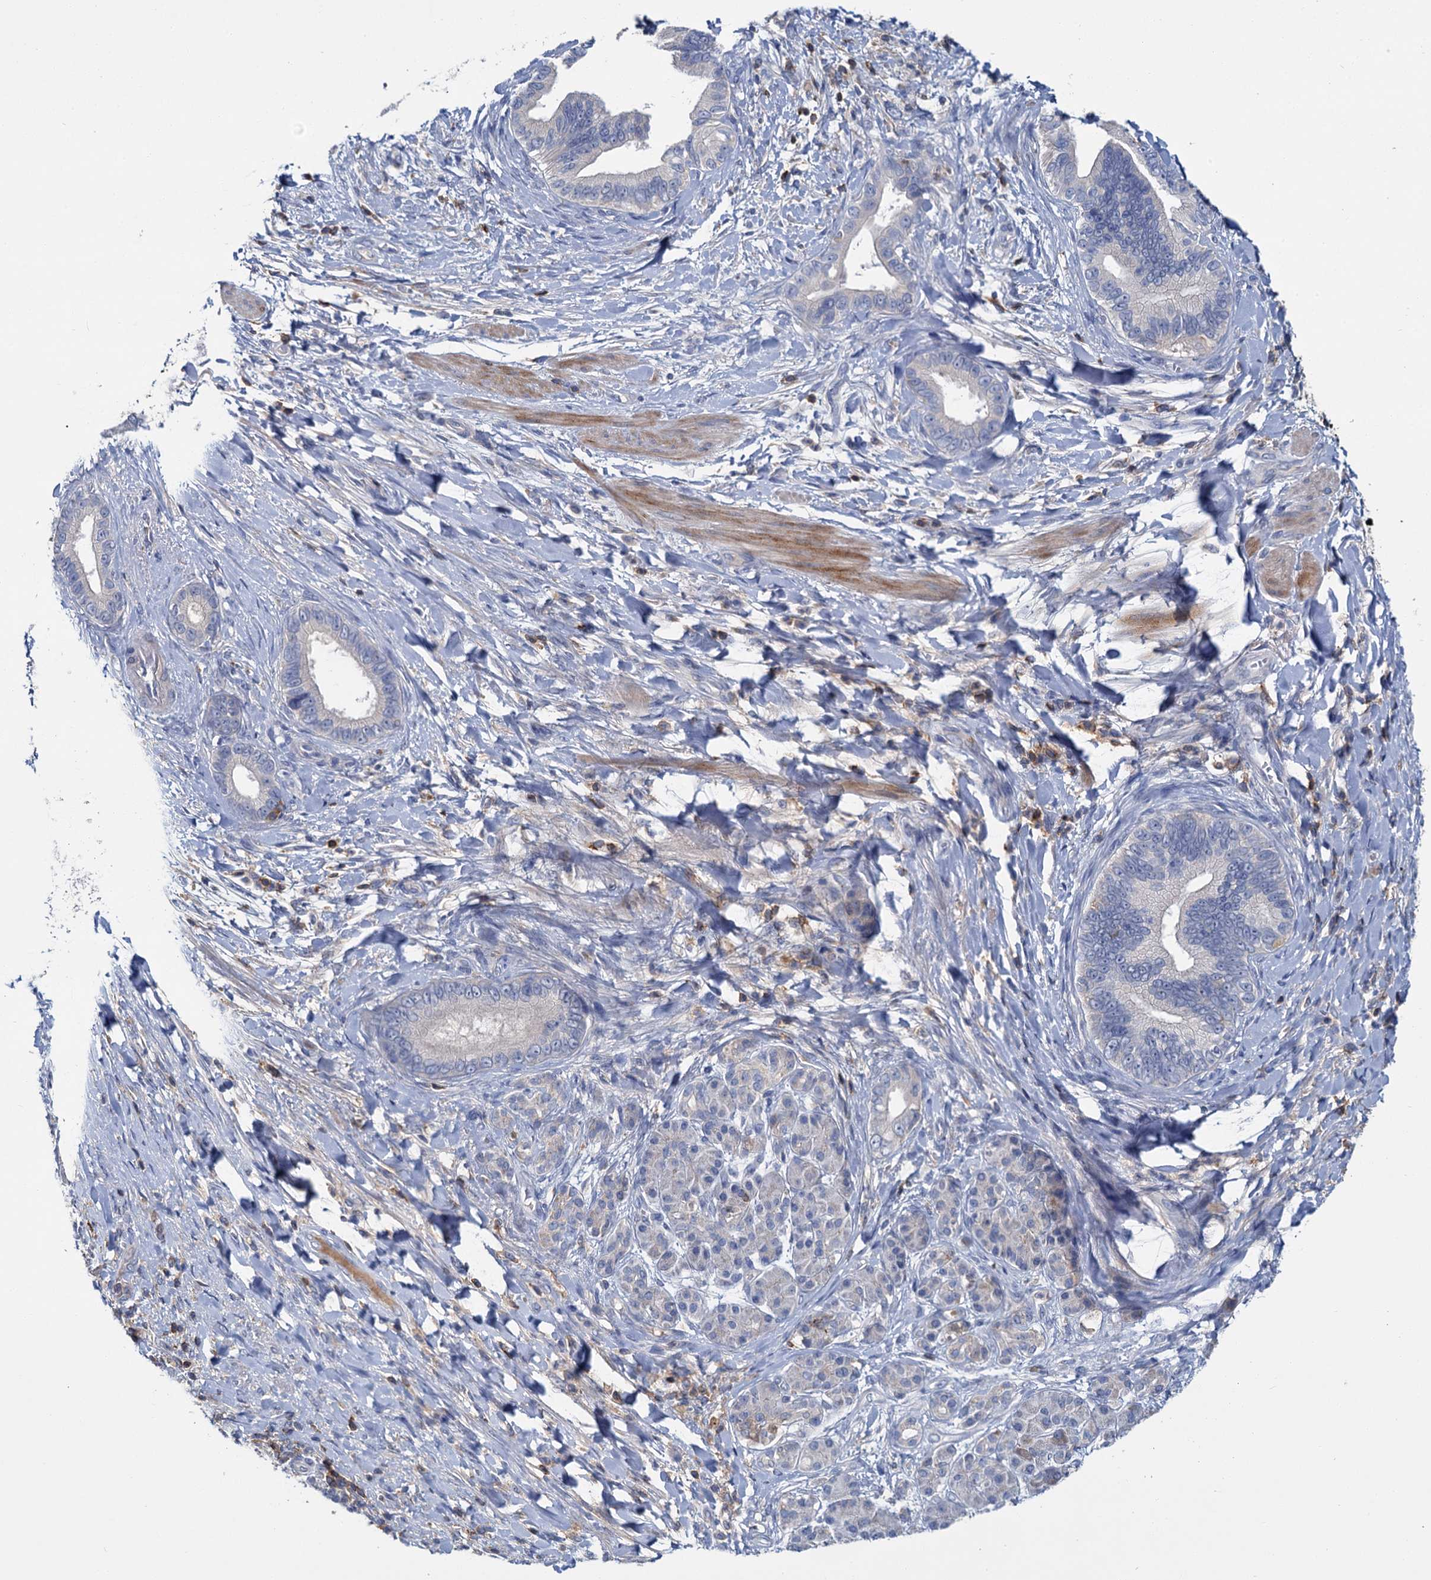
{"staining": {"intensity": "negative", "quantity": "none", "location": "none"}, "tissue": "pancreatic cancer", "cell_type": "Tumor cells", "image_type": "cancer", "snomed": [{"axis": "morphology", "description": "Adenocarcinoma, NOS"}, {"axis": "topography", "description": "Pancreas"}], "caption": "Tumor cells show no significant positivity in pancreatic adenocarcinoma.", "gene": "FGFR2", "patient": {"sex": "female", "age": 55}}